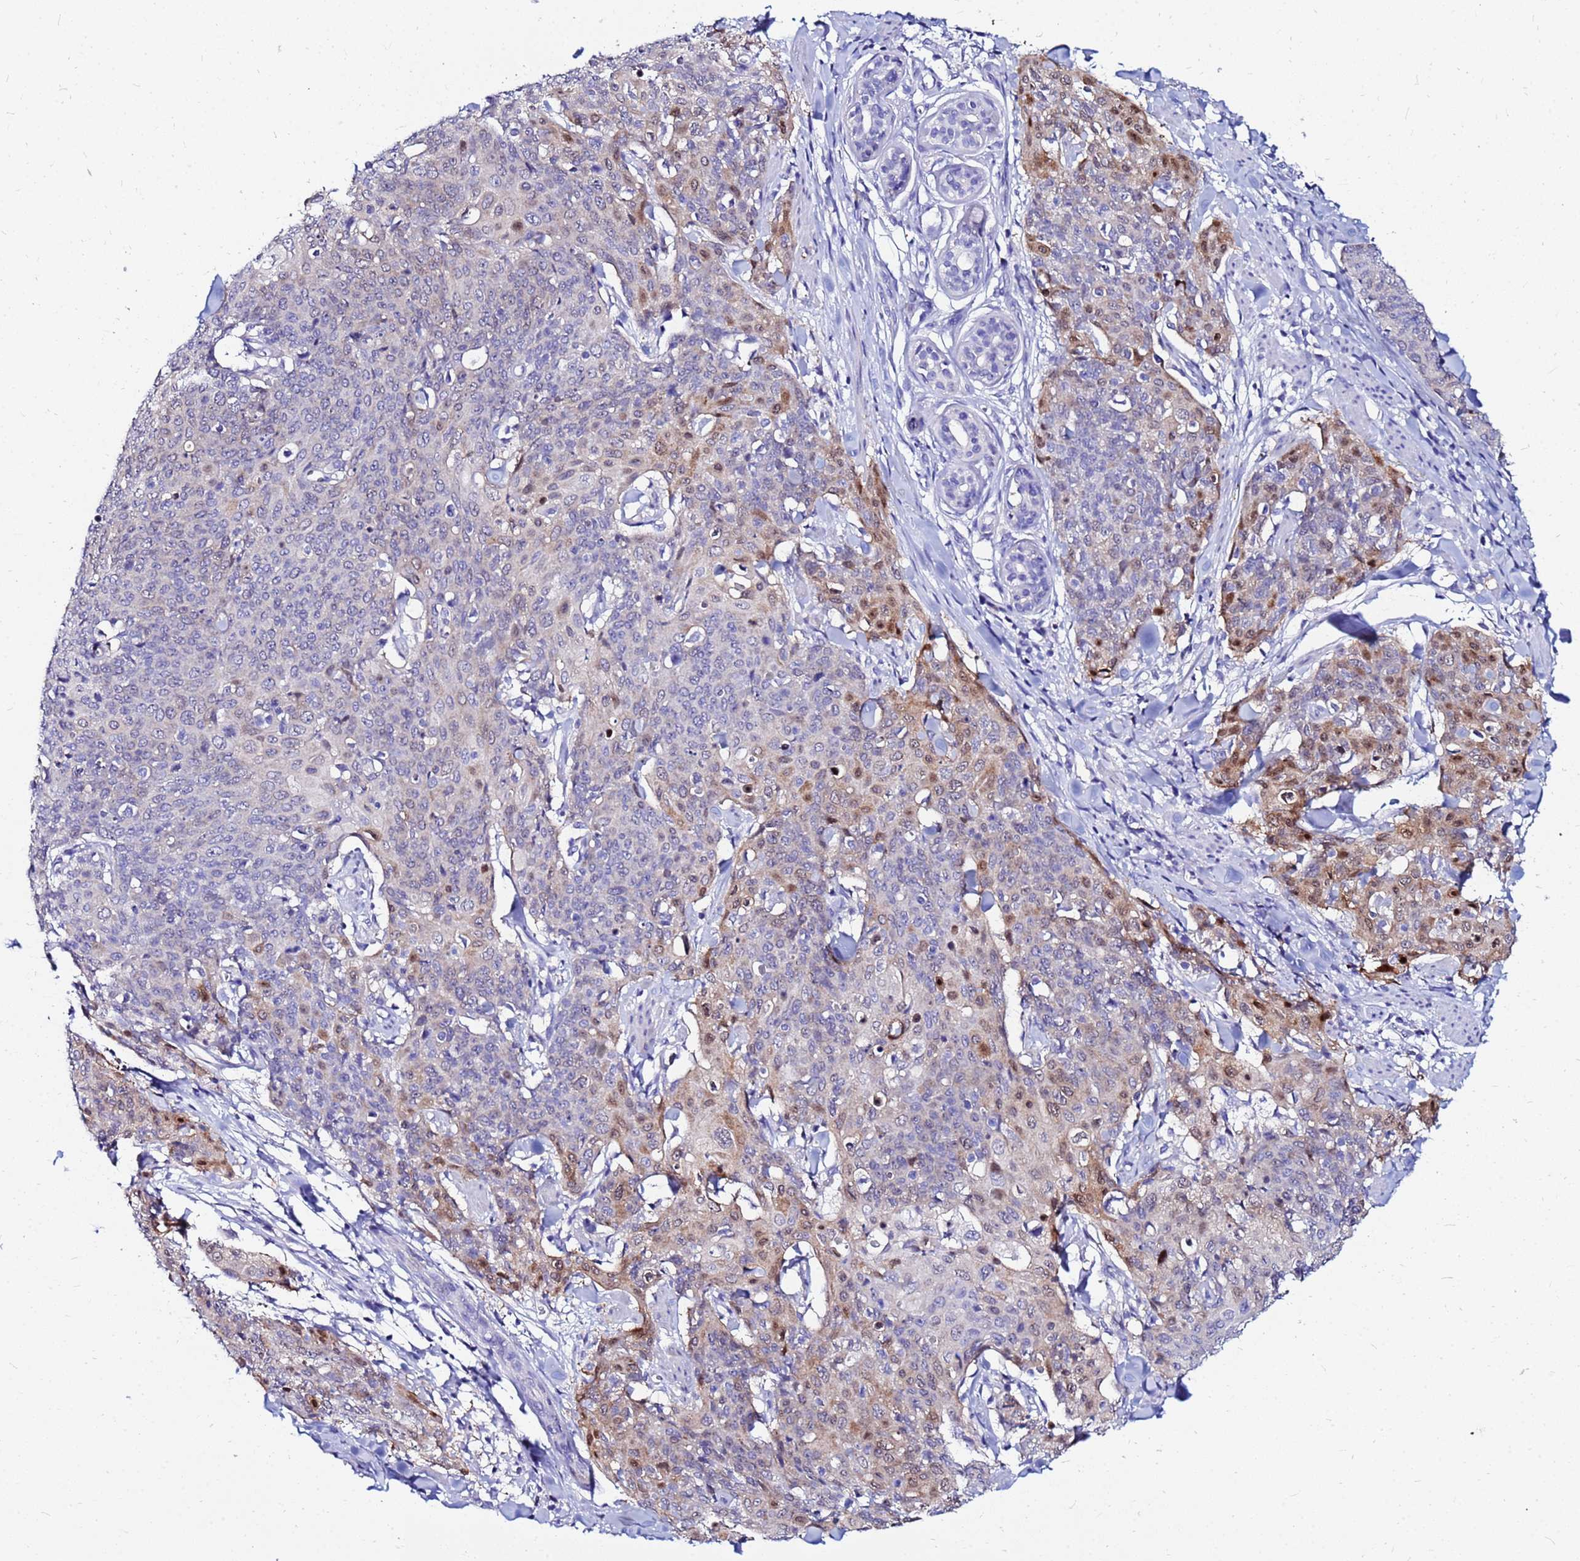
{"staining": {"intensity": "moderate", "quantity": "<25%", "location": "cytoplasmic/membranous,nuclear"}, "tissue": "skin cancer", "cell_type": "Tumor cells", "image_type": "cancer", "snomed": [{"axis": "morphology", "description": "Squamous cell carcinoma, NOS"}, {"axis": "topography", "description": "Skin"}, {"axis": "topography", "description": "Vulva"}], "caption": "A histopathology image of human skin cancer (squamous cell carcinoma) stained for a protein exhibits moderate cytoplasmic/membranous and nuclear brown staining in tumor cells.", "gene": "PPP1R14C", "patient": {"sex": "female", "age": 85}}